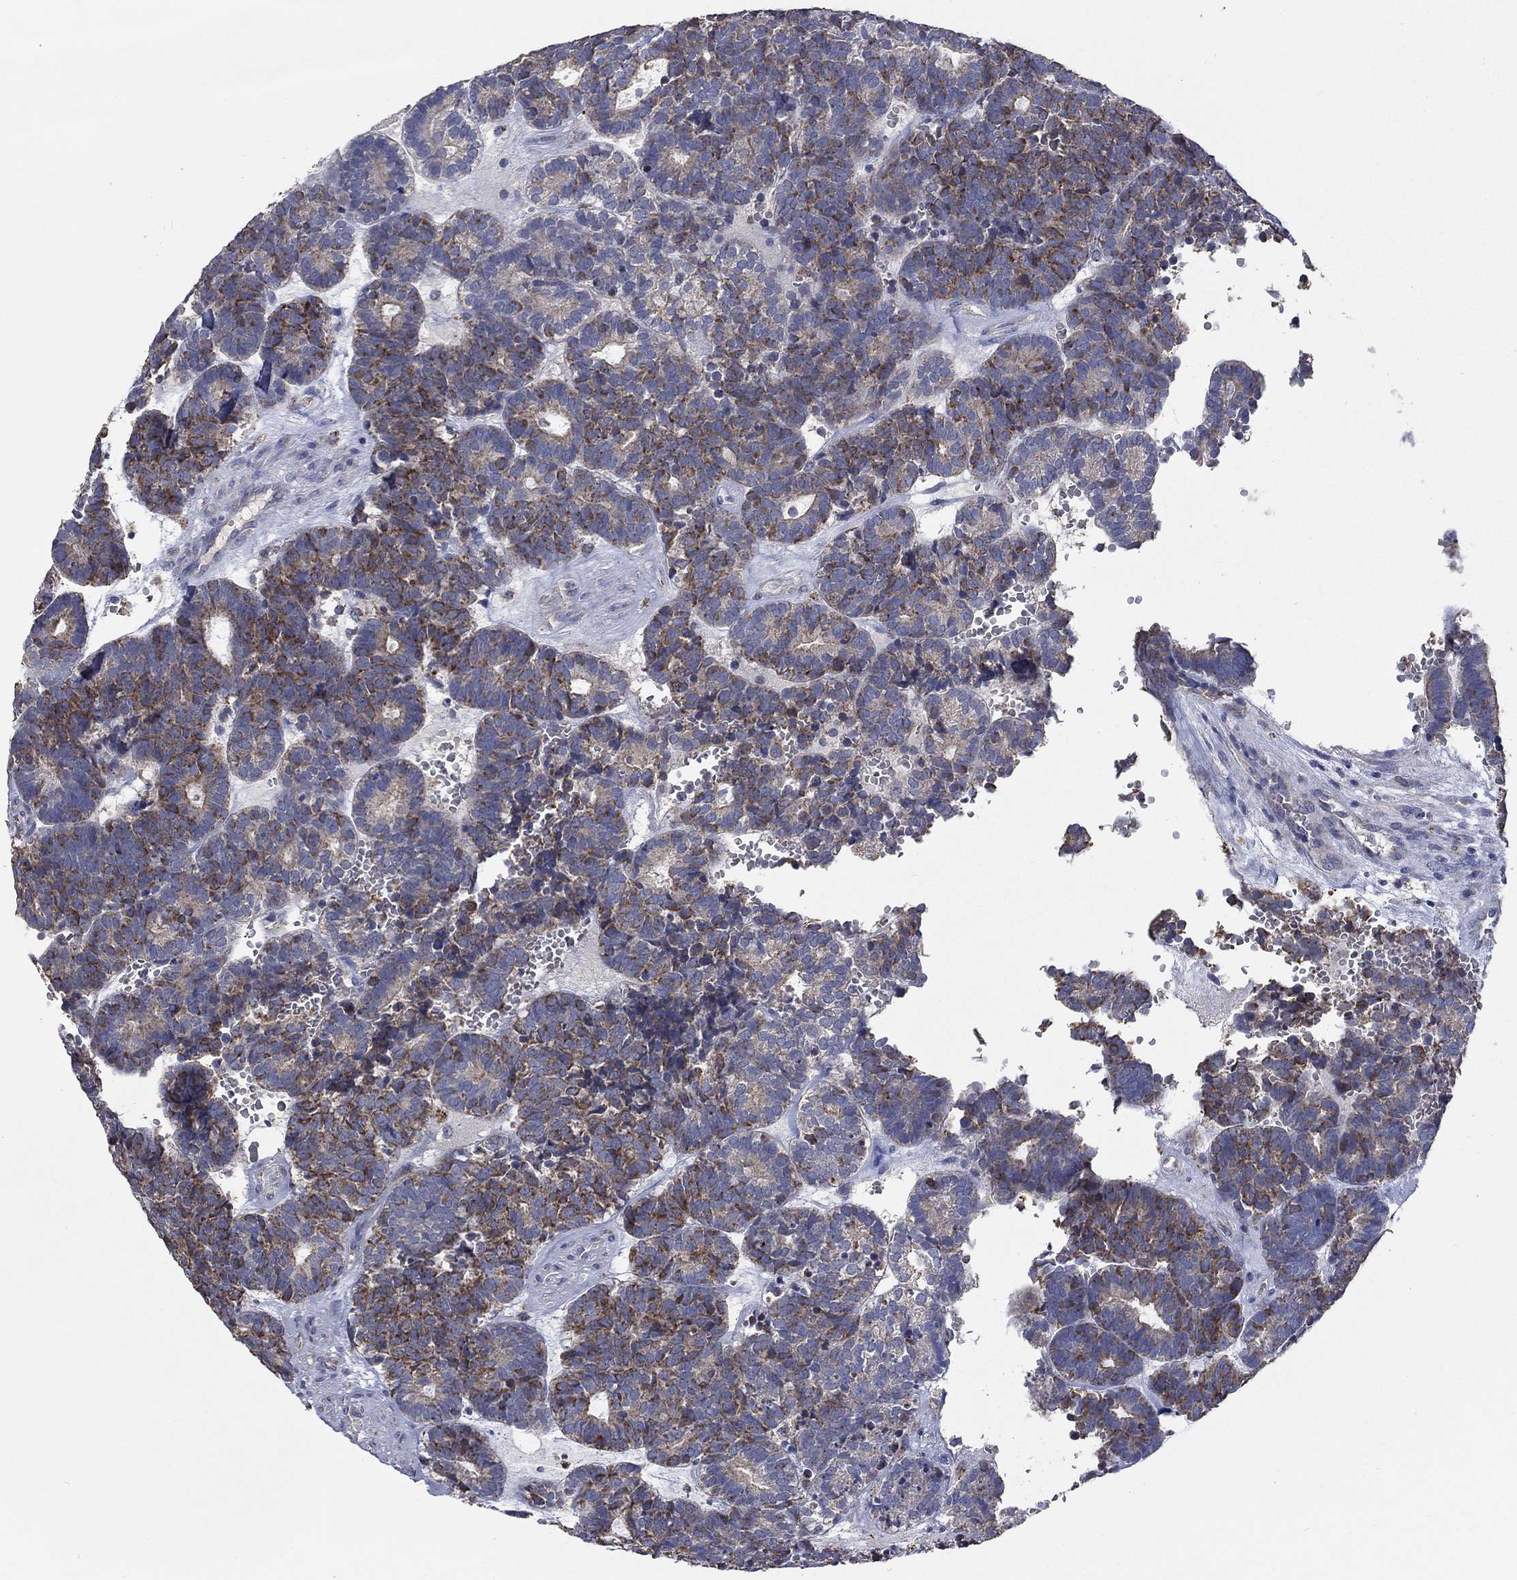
{"staining": {"intensity": "moderate", "quantity": ">75%", "location": "cytoplasmic/membranous"}, "tissue": "head and neck cancer", "cell_type": "Tumor cells", "image_type": "cancer", "snomed": [{"axis": "morphology", "description": "Adenocarcinoma, NOS"}, {"axis": "topography", "description": "Head-Neck"}], "caption": "High-magnification brightfield microscopy of head and neck adenocarcinoma stained with DAB (3,3'-diaminobenzidine) (brown) and counterstained with hematoxylin (blue). tumor cells exhibit moderate cytoplasmic/membranous expression is appreciated in approximately>75% of cells. (IHC, brightfield microscopy, high magnification).", "gene": "UGT8", "patient": {"sex": "female", "age": 81}}